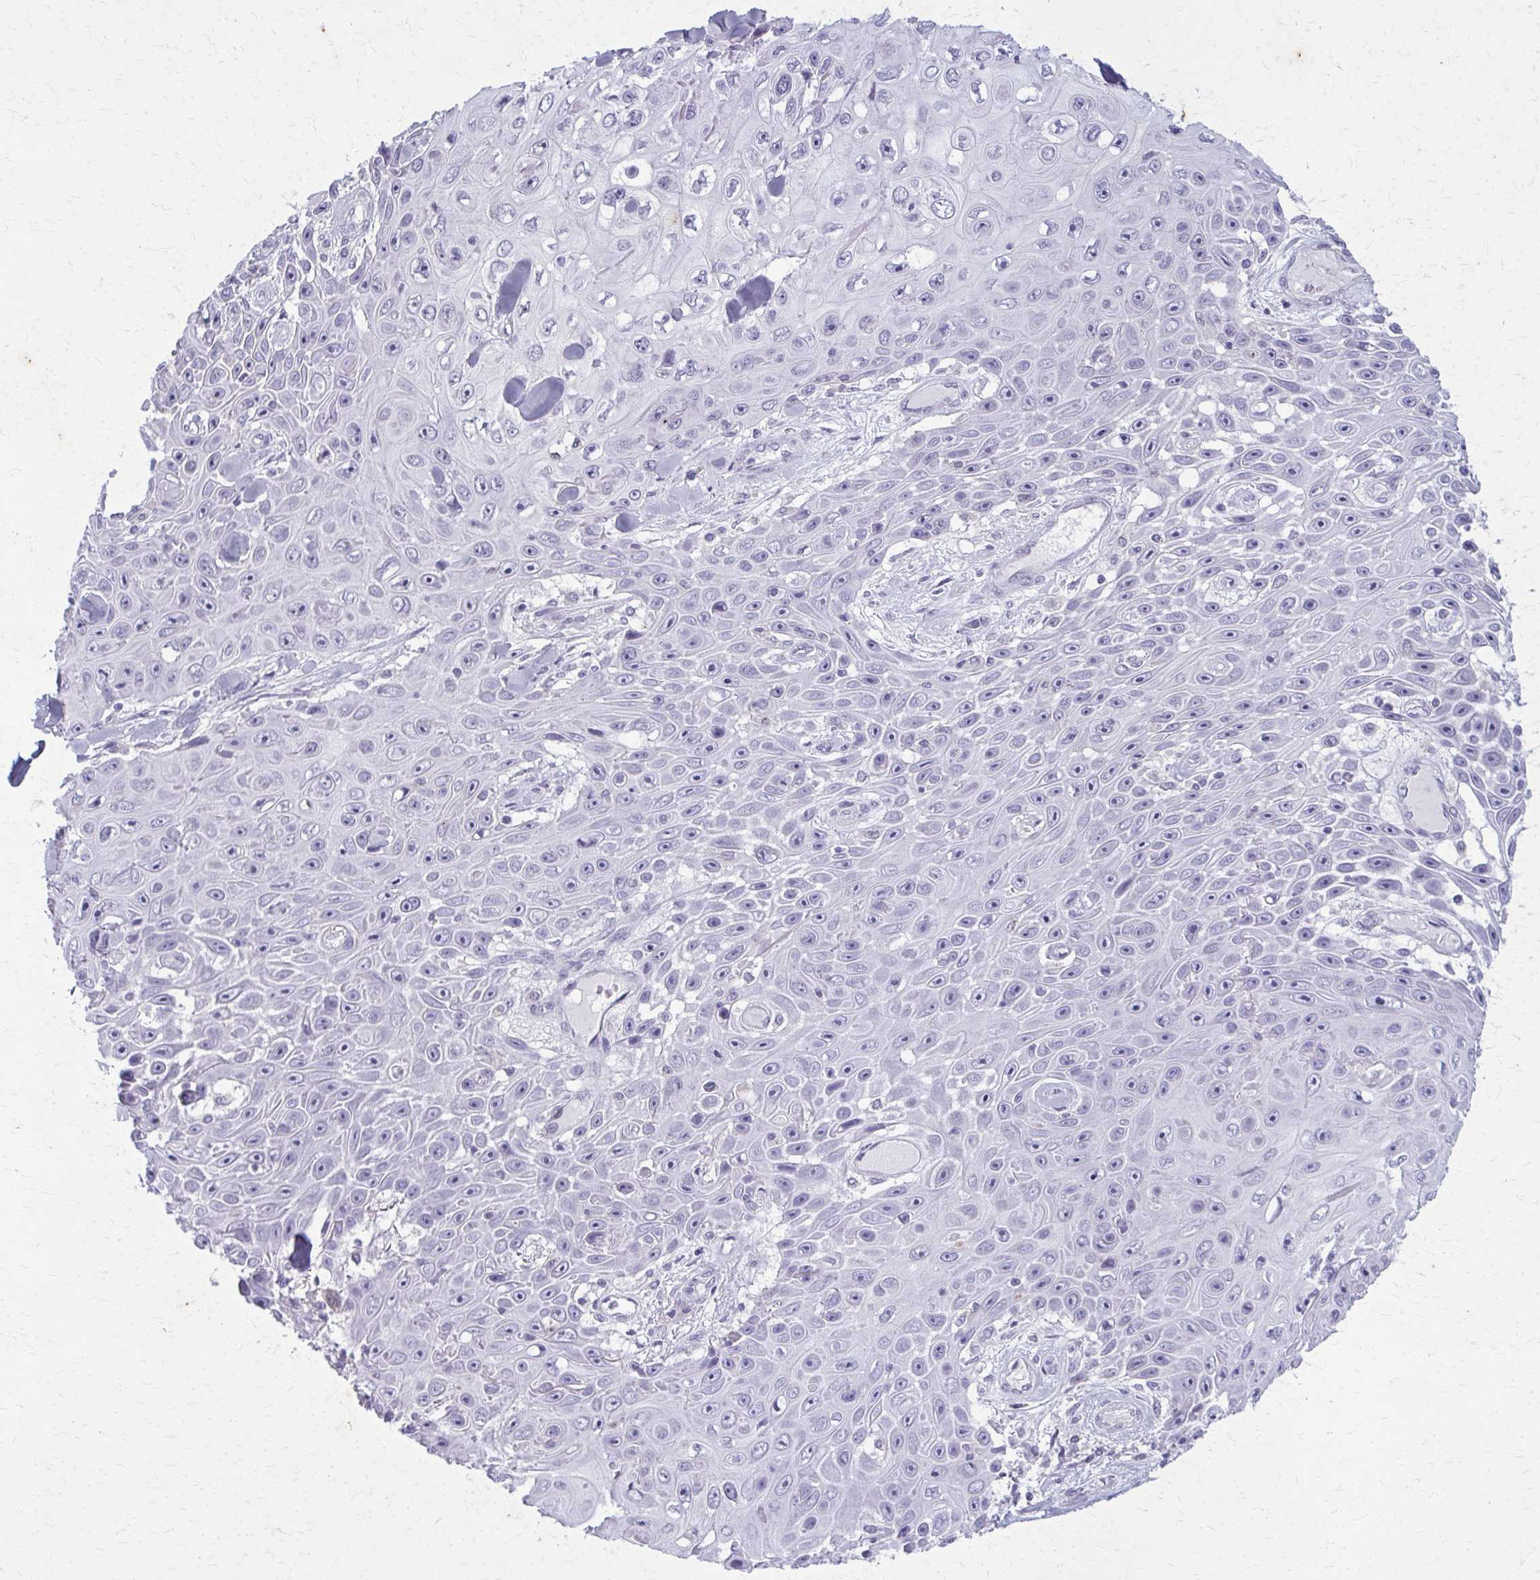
{"staining": {"intensity": "negative", "quantity": "none", "location": "none"}, "tissue": "skin cancer", "cell_type": "Tumor cells", "image_type": "cancer", "snomed": [{"axis": "morphology", "description": "Squamous cell carcinoma, NOS"}, {"axis": "topography", "description": "Skin"}], "caption": "Tumor cells are negative for brown protein staining in skin cancer.", "gene": "CARD9", "patient": {"sex": "male", "age": 82}}